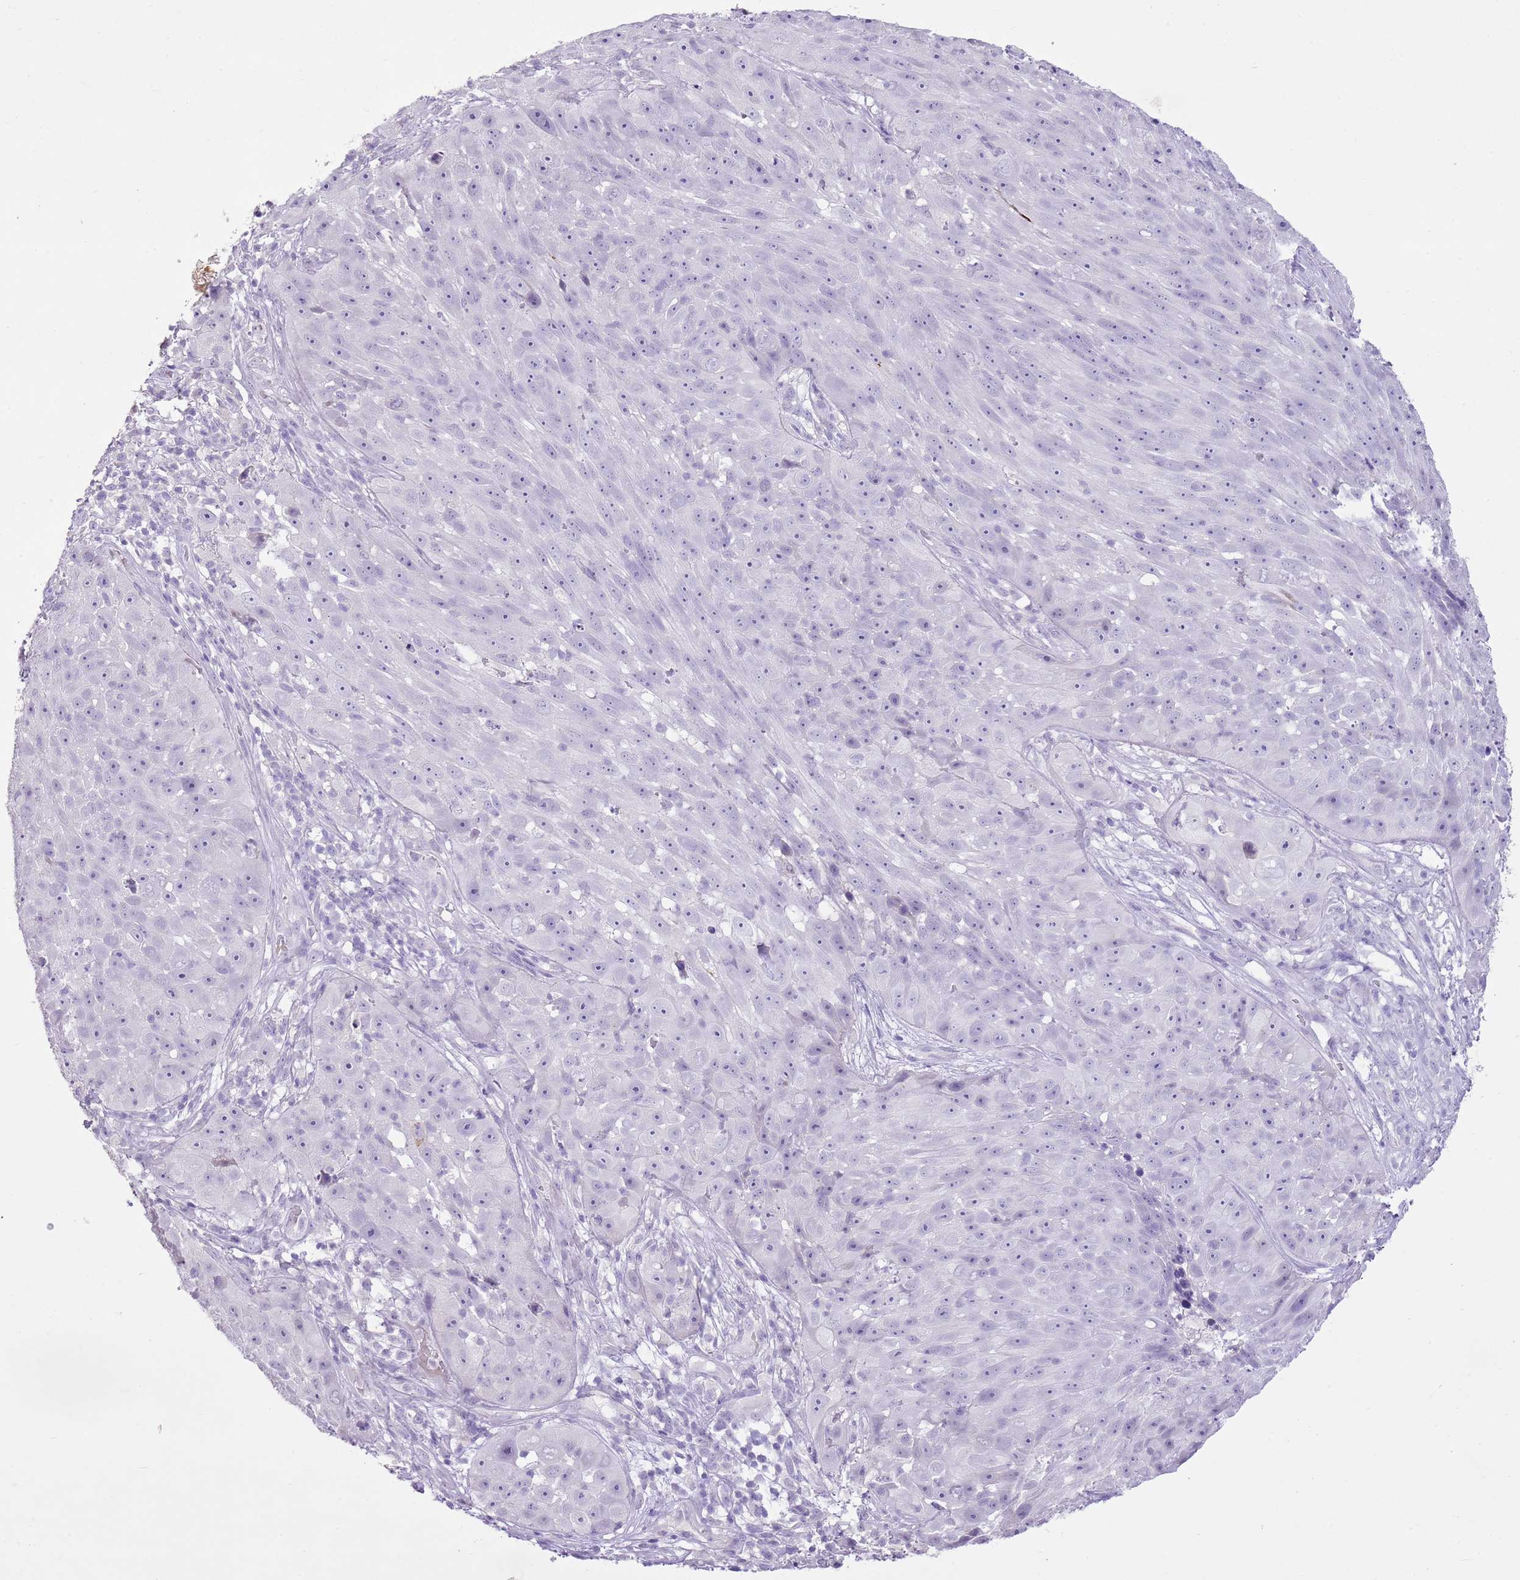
{"staining": {"intensity": "negative", "quantity": "none", "location": "none"}, "tissue": "skin cancer", "cell_type": "Tumor cells", "image_type": "cancer", "snomed": [{"axis": "morphology", "description": "Squamous cell carcinoma, NOS"}, {"axis": "topography", "description": "Skin"}], "caption": "The histopathology image demonstrates no staining of tumor cells in skin cancer.", "gene": "XPO7", "patient": {"sex": "female", "age": 87}}